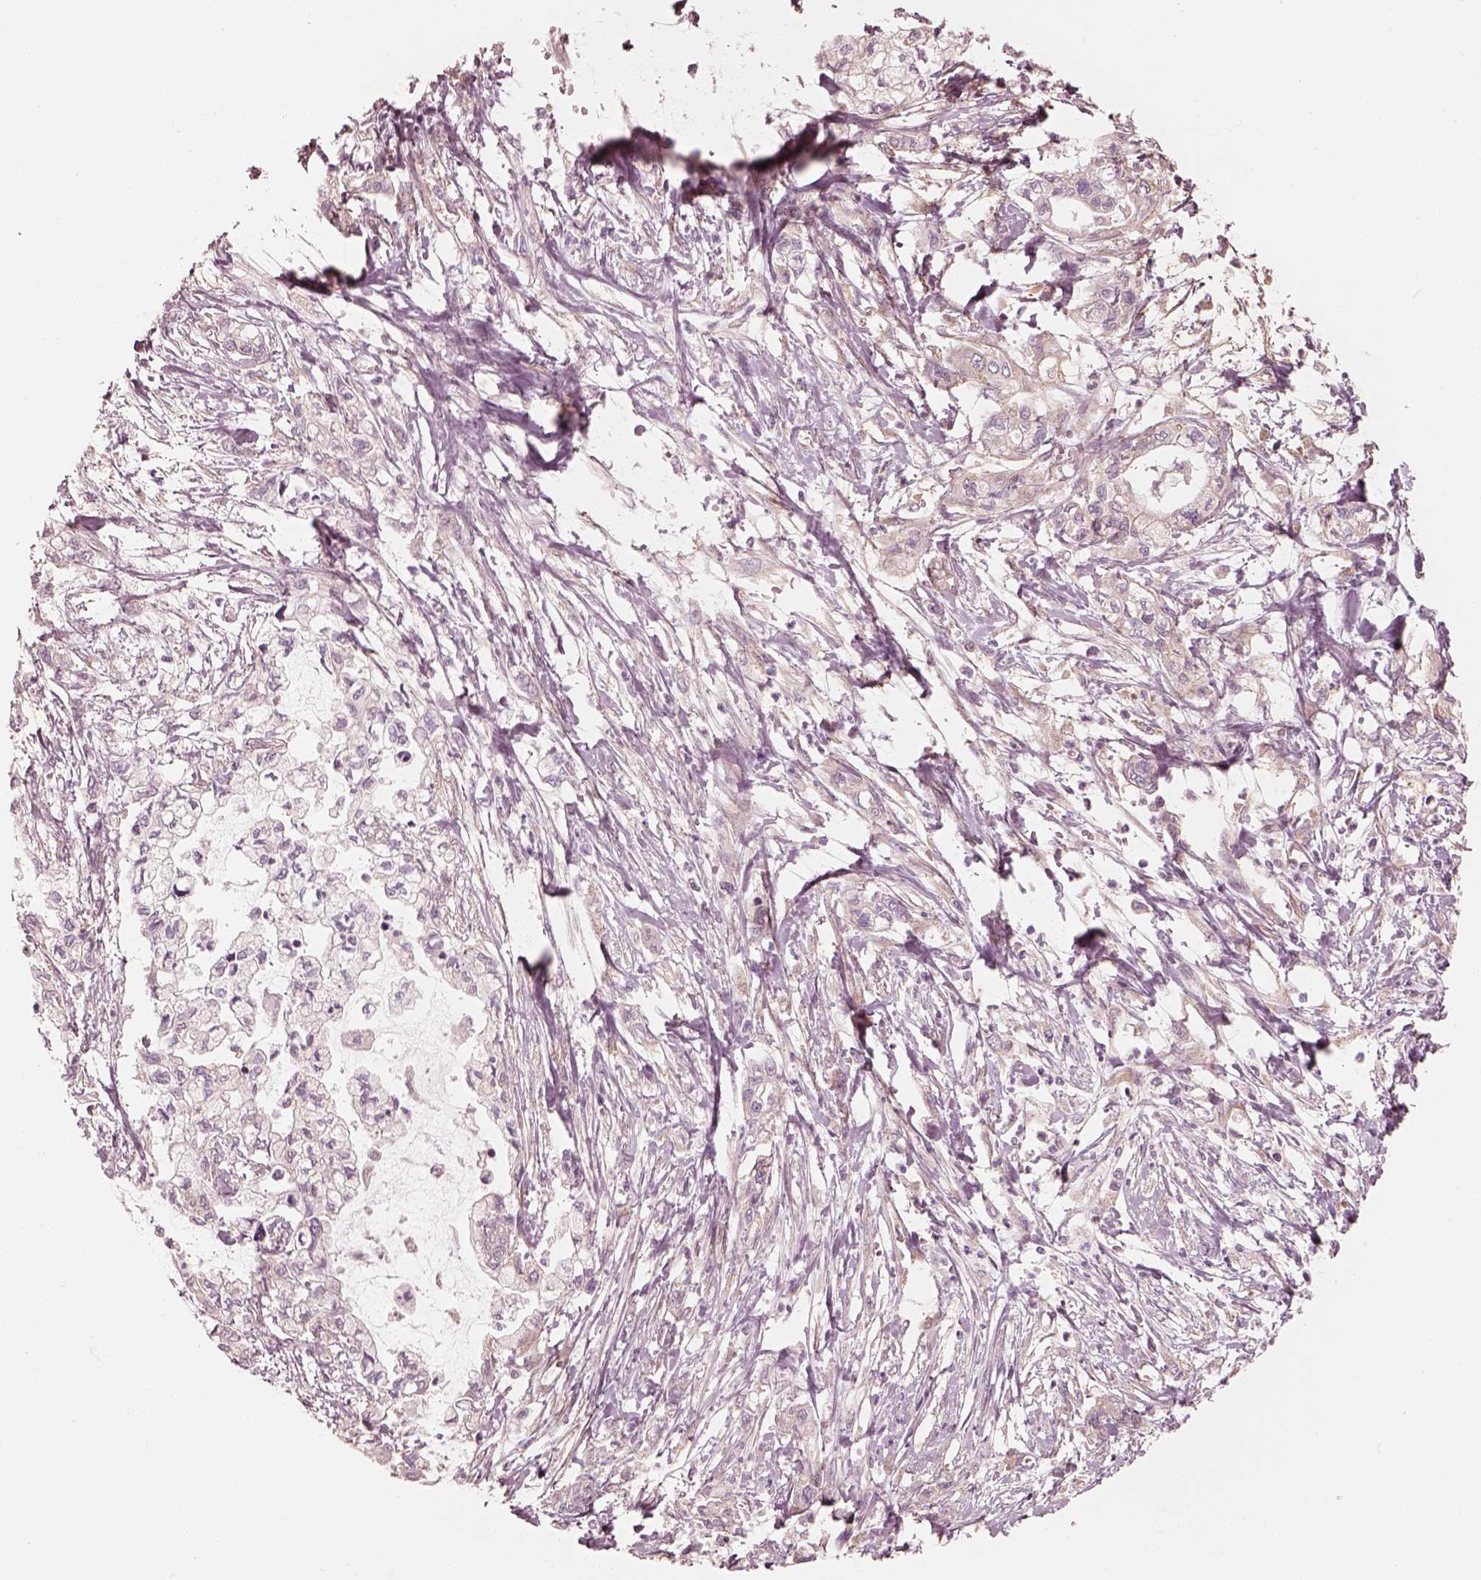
{"staining": {"intensity": "negative", "quantity": "none", "location": "none"}, "tissue": "pancreatic cancer", "cell_type": "Tumor cells", "image_type": "cancer", "snomed": [{"axis": "morphology", "description": "Adenocarcinoma, NOS"}, {"axis": "topography", "description": "Pancreas"}], "caption": "The photomicrograph shows no significant positivity in tumor cells of pancreatic adenocarcinoma.", "gene": "CNOT2", "patient": {"sex": "male", "age": 54}}